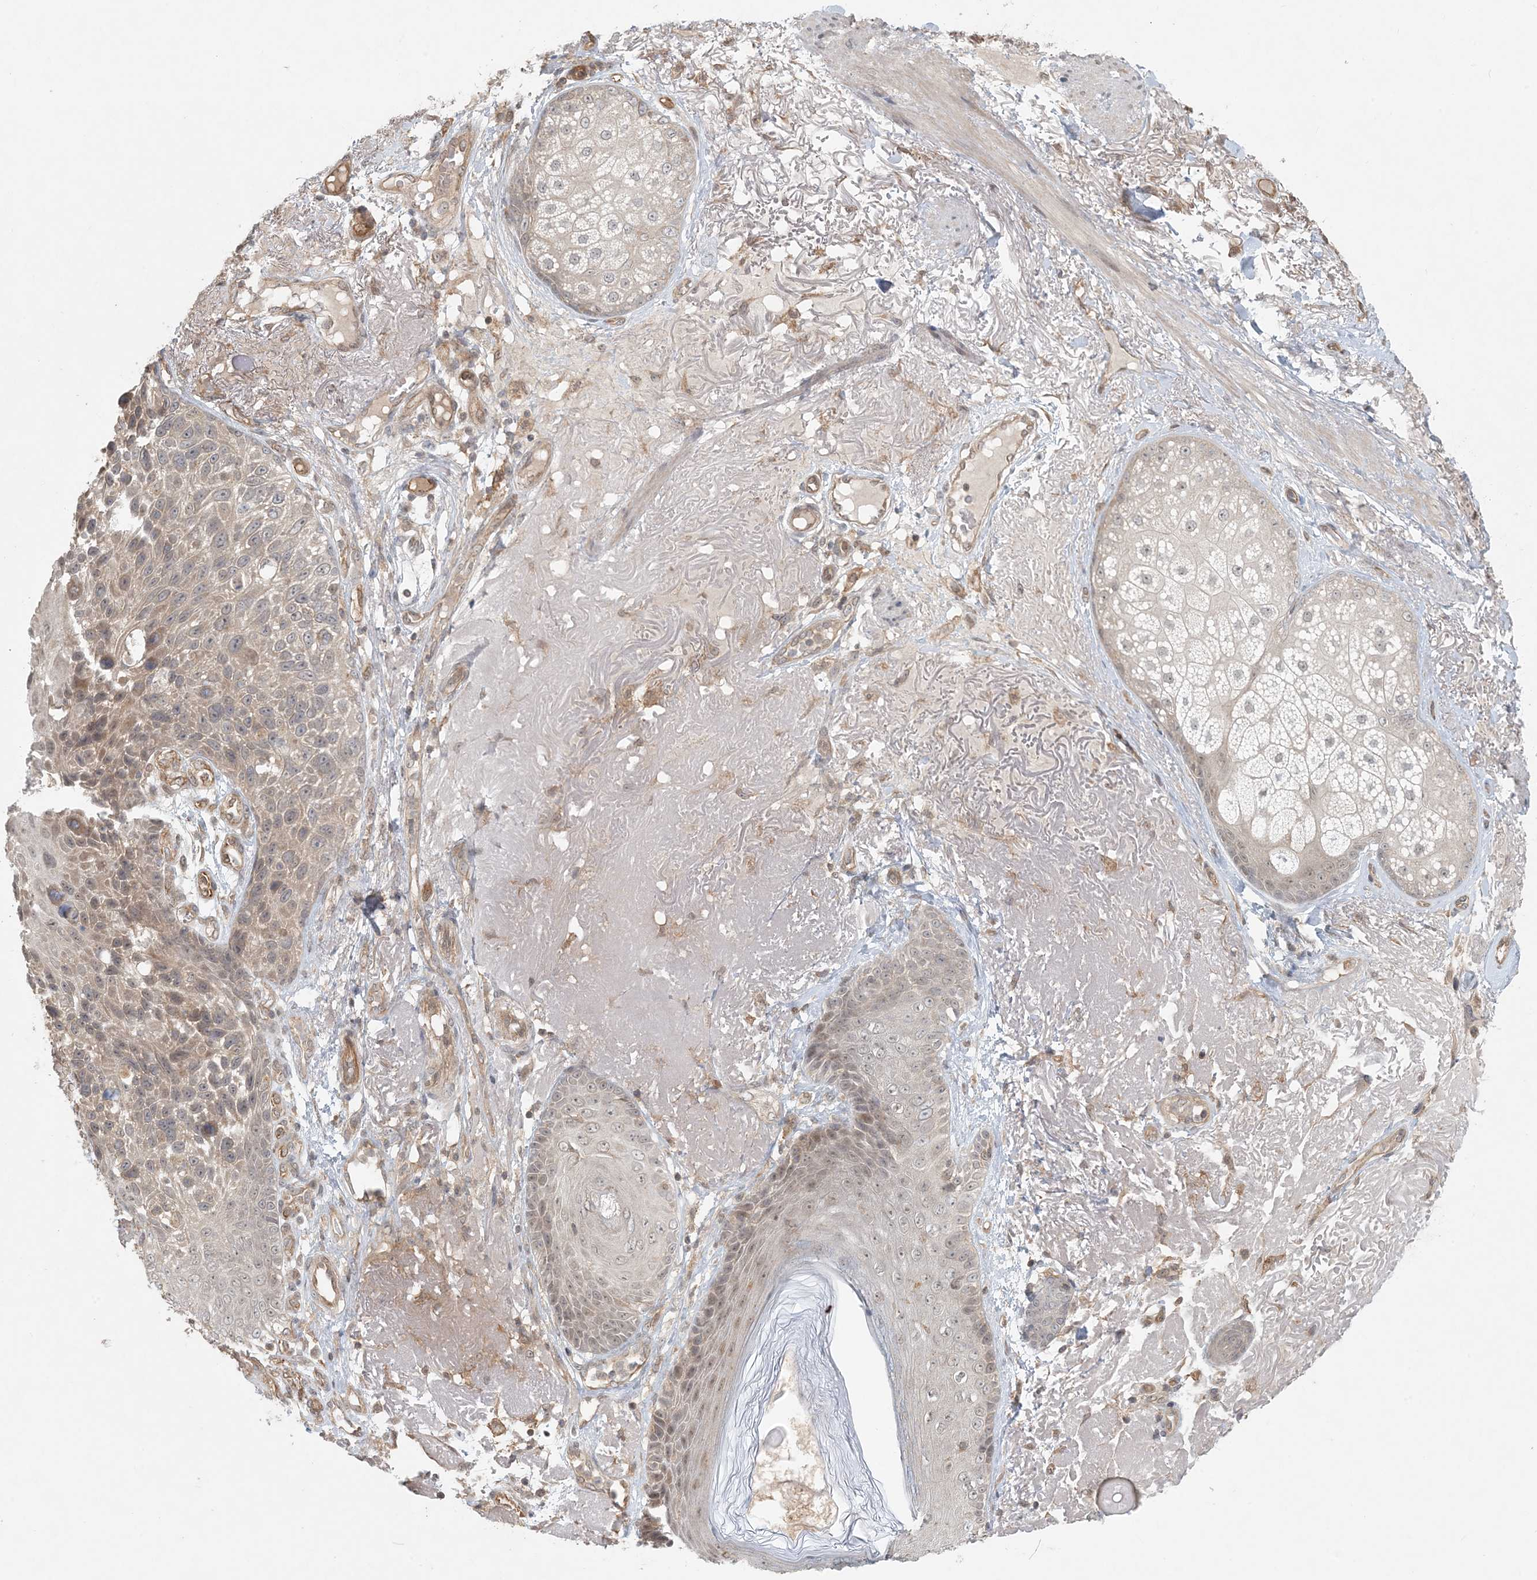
{"staining": {"intensity": "weak", "quantity": "<25%", "location": "cytoplasmic/membranous"}, "tissue": "skin cancer", "cell_type": "Tumor cells", "image_type": "cancer", "snomed": [{"axis": "morphology", "description": "Squamous cell carcinoma, NOS"}, {"axis": "topography", "description": "Skin"}], "caption": "High magnification brightfield microscopy of skin squamous cell carcinoma stained with DAB (brown) and counterstained with hematoxylin (blue): tumor cells show no significant staining.", "gene": "OBI1", "patient": {"sex": "female", "age": 88}}